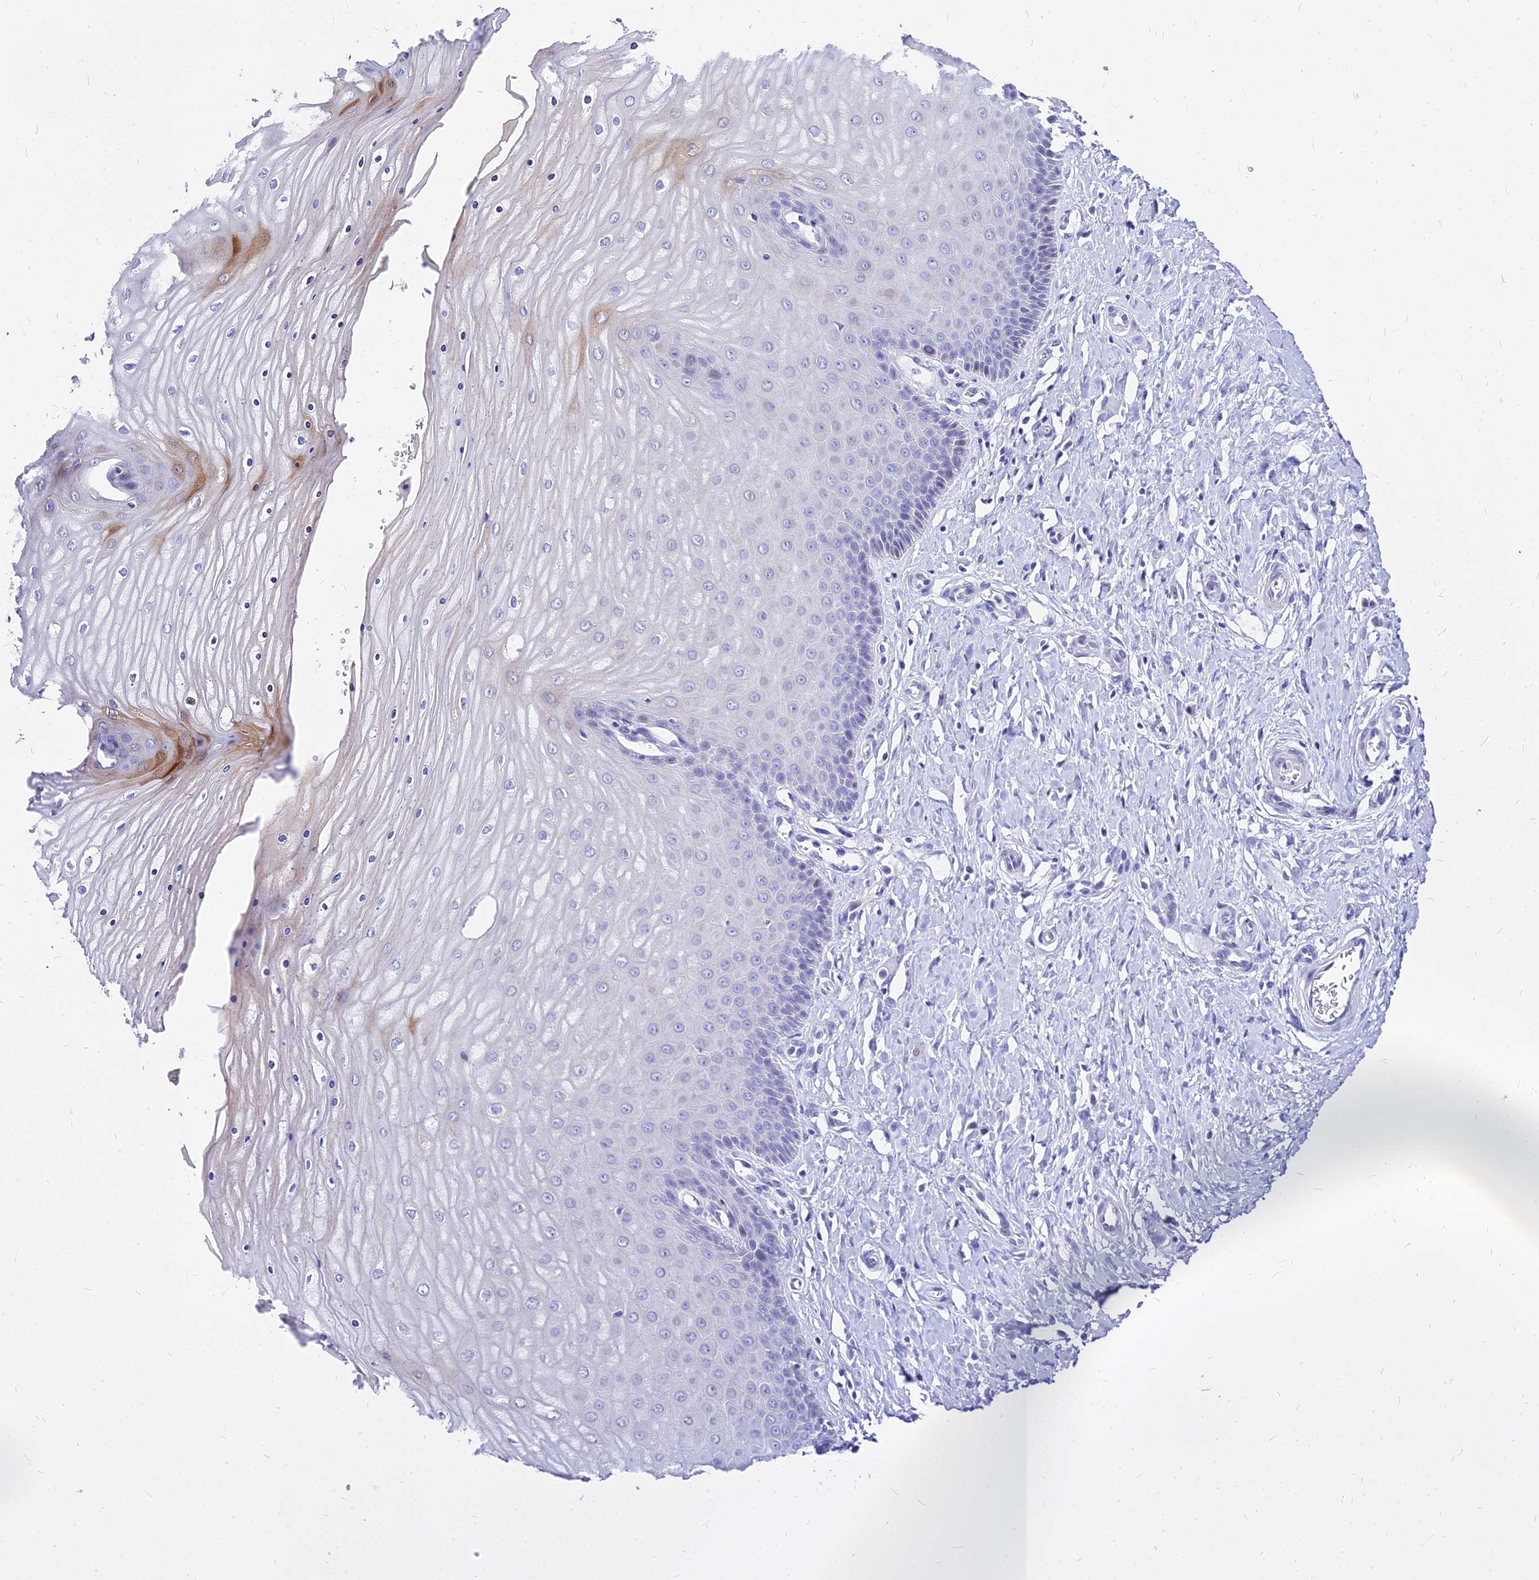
{"staining": {"intensity": "moderate", "quantity": "<25%", "location": "cytoplasmic/membranous"}, "tissue": "cervix", "cell_type": "Squamous epithelial cells", "image_type": "normal", "snomed": [{"axis": "morphology", "description": "Normal tissue, NOS"}, {"axis": "topography", "description": "Cervix"}], "caption": "A high-resolution histopathology image shows IHC staining of unremarkable cervix, which exhibits moderate cytoplasmic/membranous expression in approximately <25% of squamous epithelial cells. The staining was performed using DAB to visualize the protein expression in brown, while the nuclei were stained in blue with hematoxylin (Magnification: 20x).", "gene": "CARD18", "patient": {"sex": "female", "age": 55}}